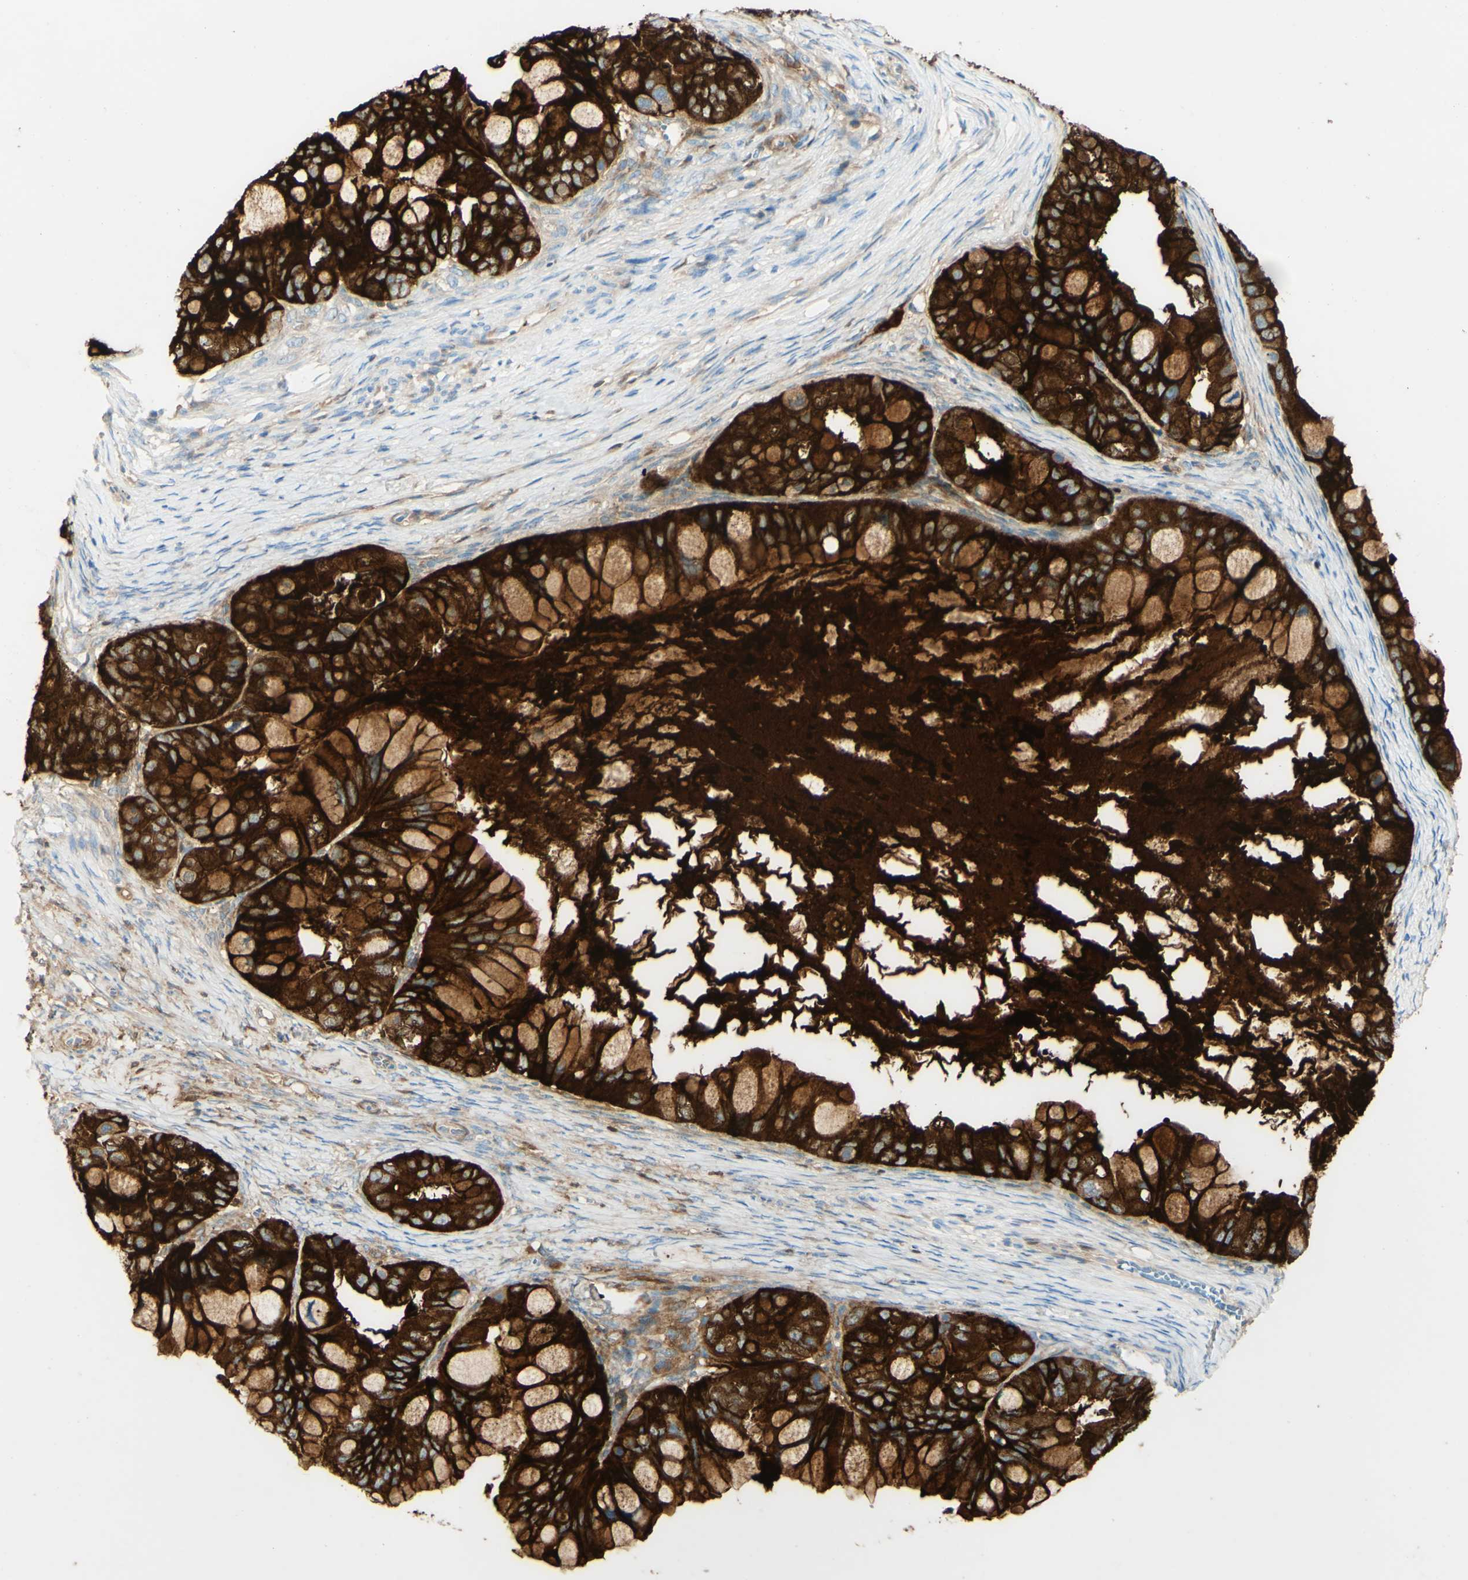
{"staining": {"intensity": "strong", "quantity": ">75%", "location": "cytoplasmic/membranous"}, "tissue": "ovarian cancer", "cell_type": "Tumor cells", "image_type": "cancer", "snomed": [{"axis": "morphology", "description": "Cystadenocarcinoma, mucinous, NOS"}, {"axis": "topography", "description": "Ovary"}], "caption": "Immunohistochemistry photomicrograph of neoplastic tissue: mucinous cystadenocarcinoma (ovarian) stained using immunohistochemistry displays high levels of strong protein expression localized specifically in the cytoplasmic/membranous of tumor cells, appearing as a cytoplasmic/membranous brown color.", "gene": "PIGR", "patient": {"sex": "female", "age": 80}}